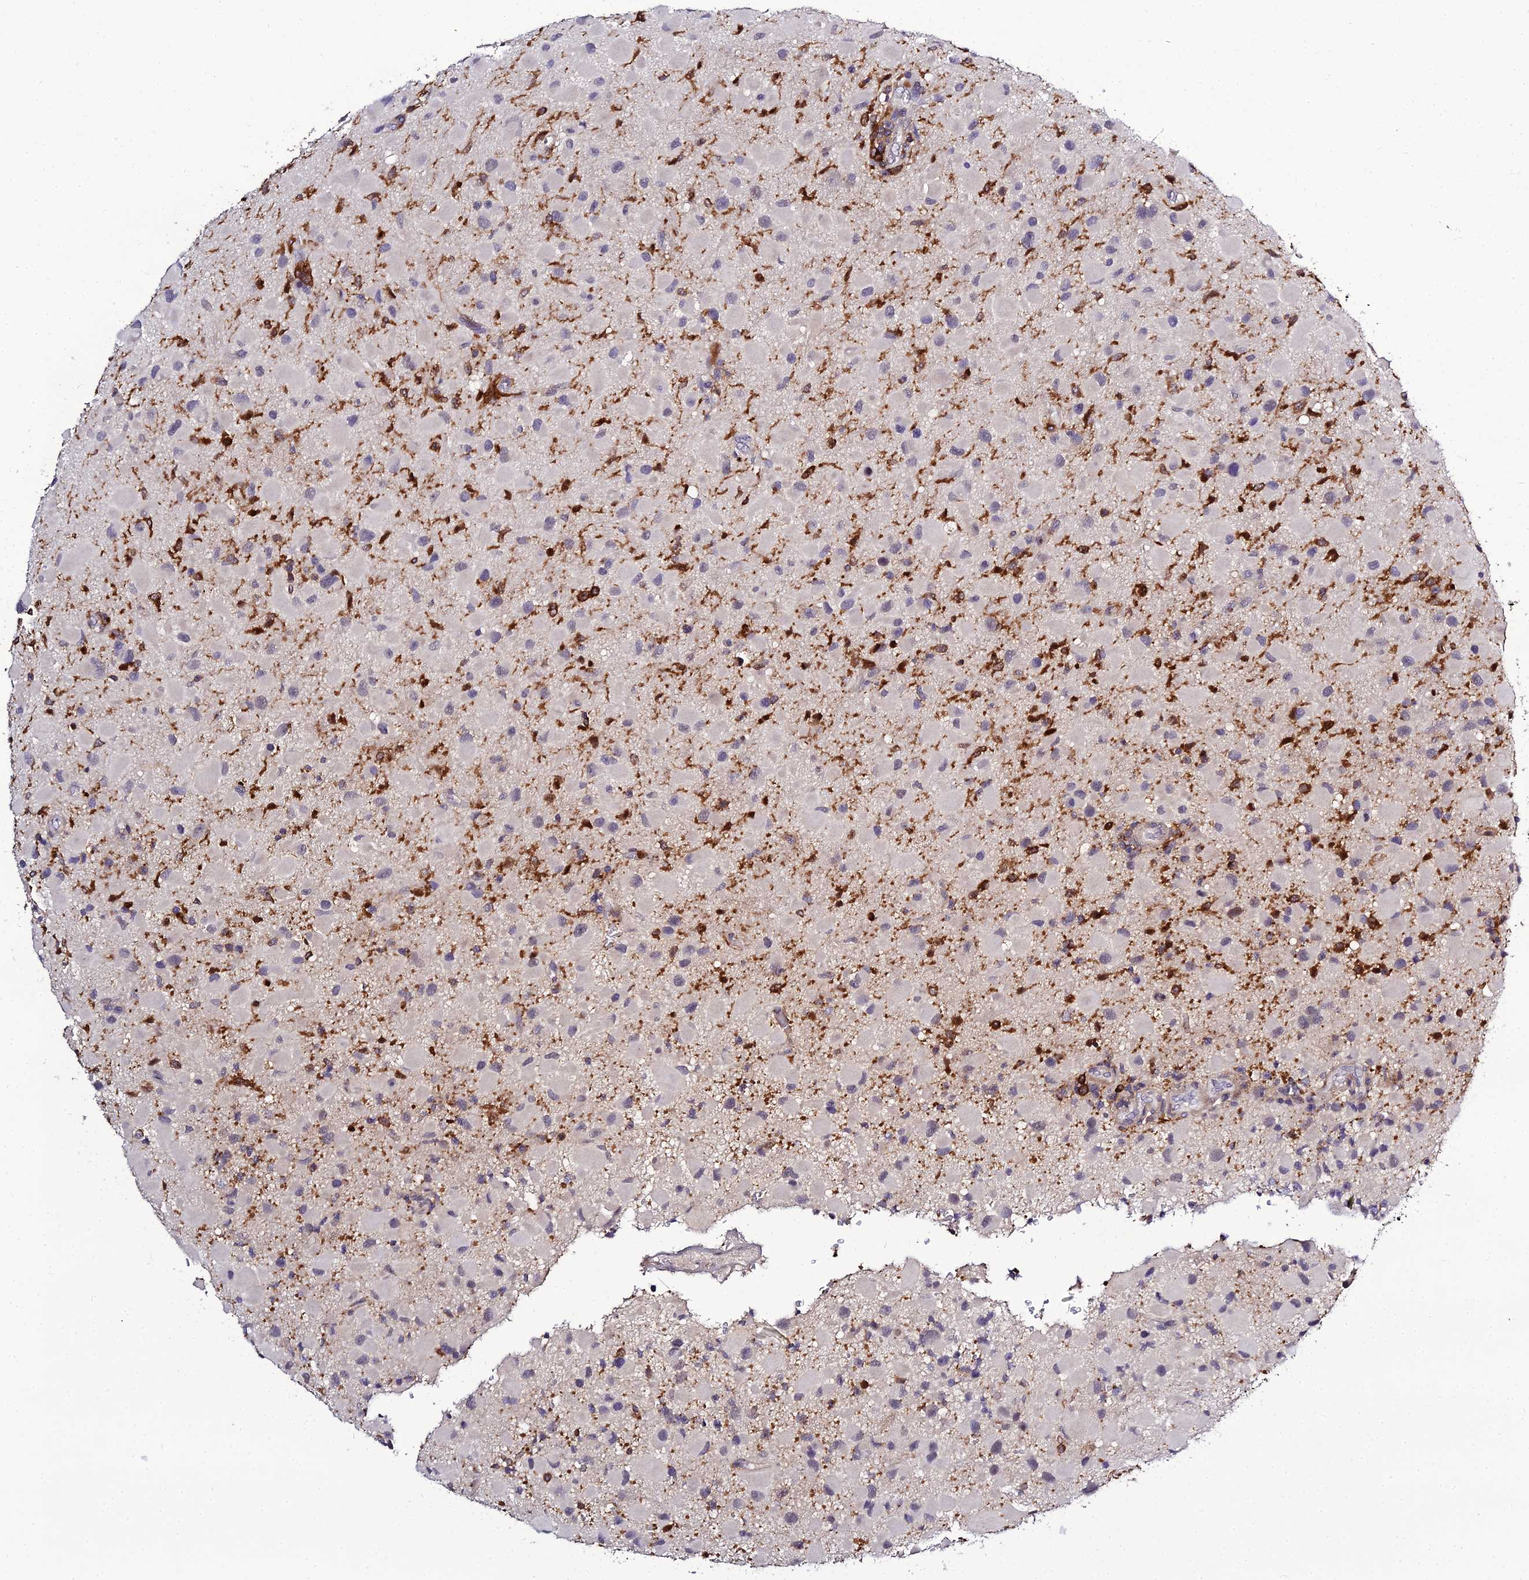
{"staining": {"intensity": "negative", "quantity": "none", "location": "none"}, "tissue": "glioma", "cell_type": "Tumor cells", "image_type": "cancer", "snomed": [{"axis": "morphology", "description": "Glioma, malignant, Low grade"}, {"axis": "topography", "description": "Brain"}], "caption": "DAB immunohistochemical staining of human low-grade glioma (malignant) exhibits no significant expression in tumor cells.", "gene": "IL4I1", "patient": {"sex": "female", "age": 32}}